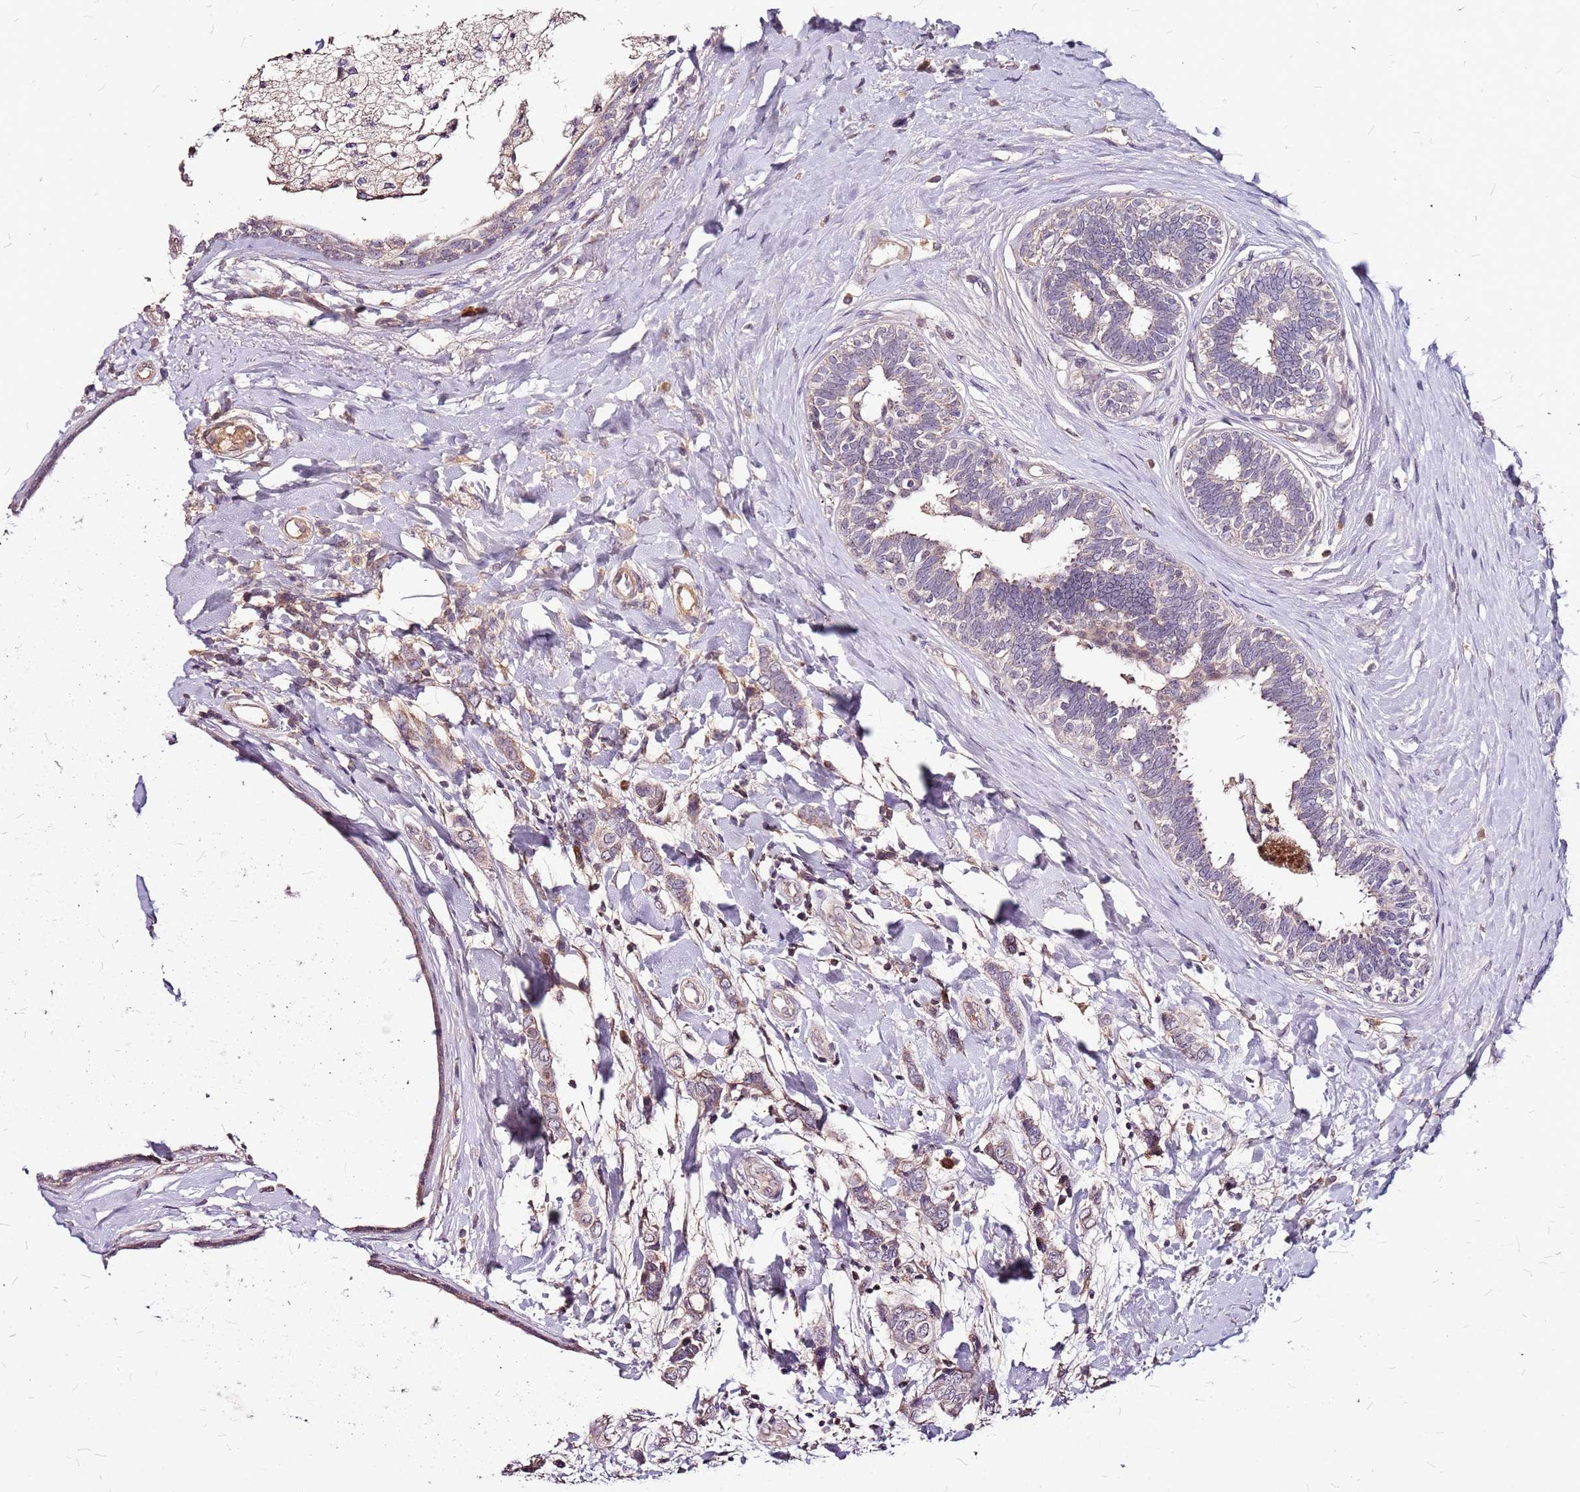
{"staining": {"intensity": "weak", "quantity": "25%-75%", "location": "cytoplasmic/membranous"}, "tissue": "breast cancer", "cell_type": "Tumor cells", "image_type": "cancer", "snomed": [{"axis": "morphology", "description": "Lobular carcinoma"}, {"axis": "topography", "description": "Breast"}], "caption": "About 25%-75% of tumor cells in breast cancer demonstrate weak cytoplasmic/membranous protein expression as visualized by brown immunohistochemical staining.", "gene": "DCDC2C", "patient": {"sex": "female", "age": 51}}